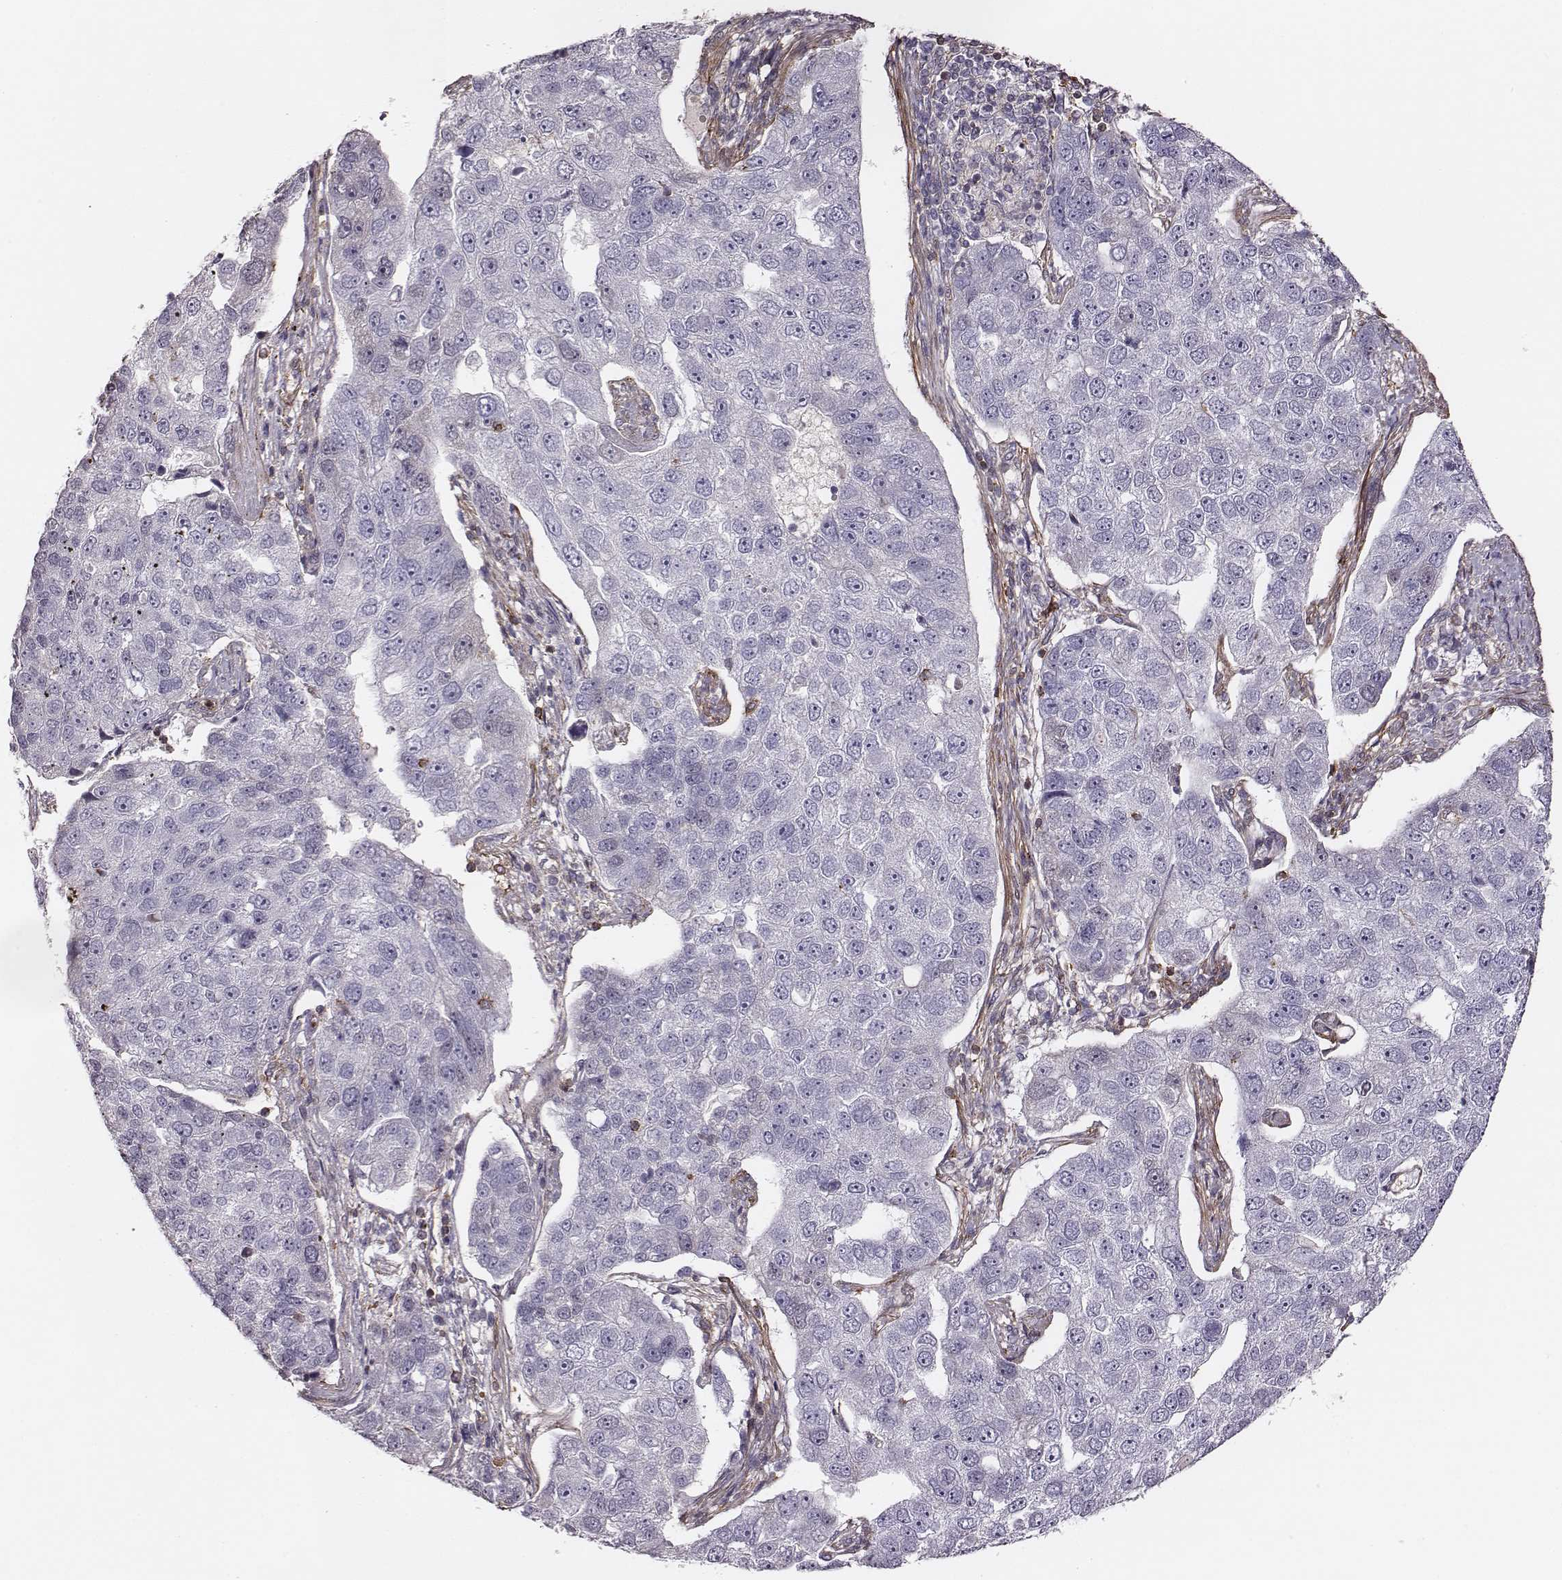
{"staining": {"intensity": "negative", "quantity": "none", "location": "none"}, "tissue": "pancreatic cancer", "cell_type": "Tumor cells", "image_type": "cancer", "snomed": [{"axis": "morphology", "description": "Adenocarcinoma, NOS"}, {"axis": "topography", "description": "Pancreas"}], "caption": "High magnification brightfield microscopy of pancreatic cancer (adenocarcinoma) stained with DAB (brown) and counterstained with hematoxylin (blue): tumor cells show no significant expression.", "gene": "ZYX", "patient": {"sex": "female", "age": 61}}